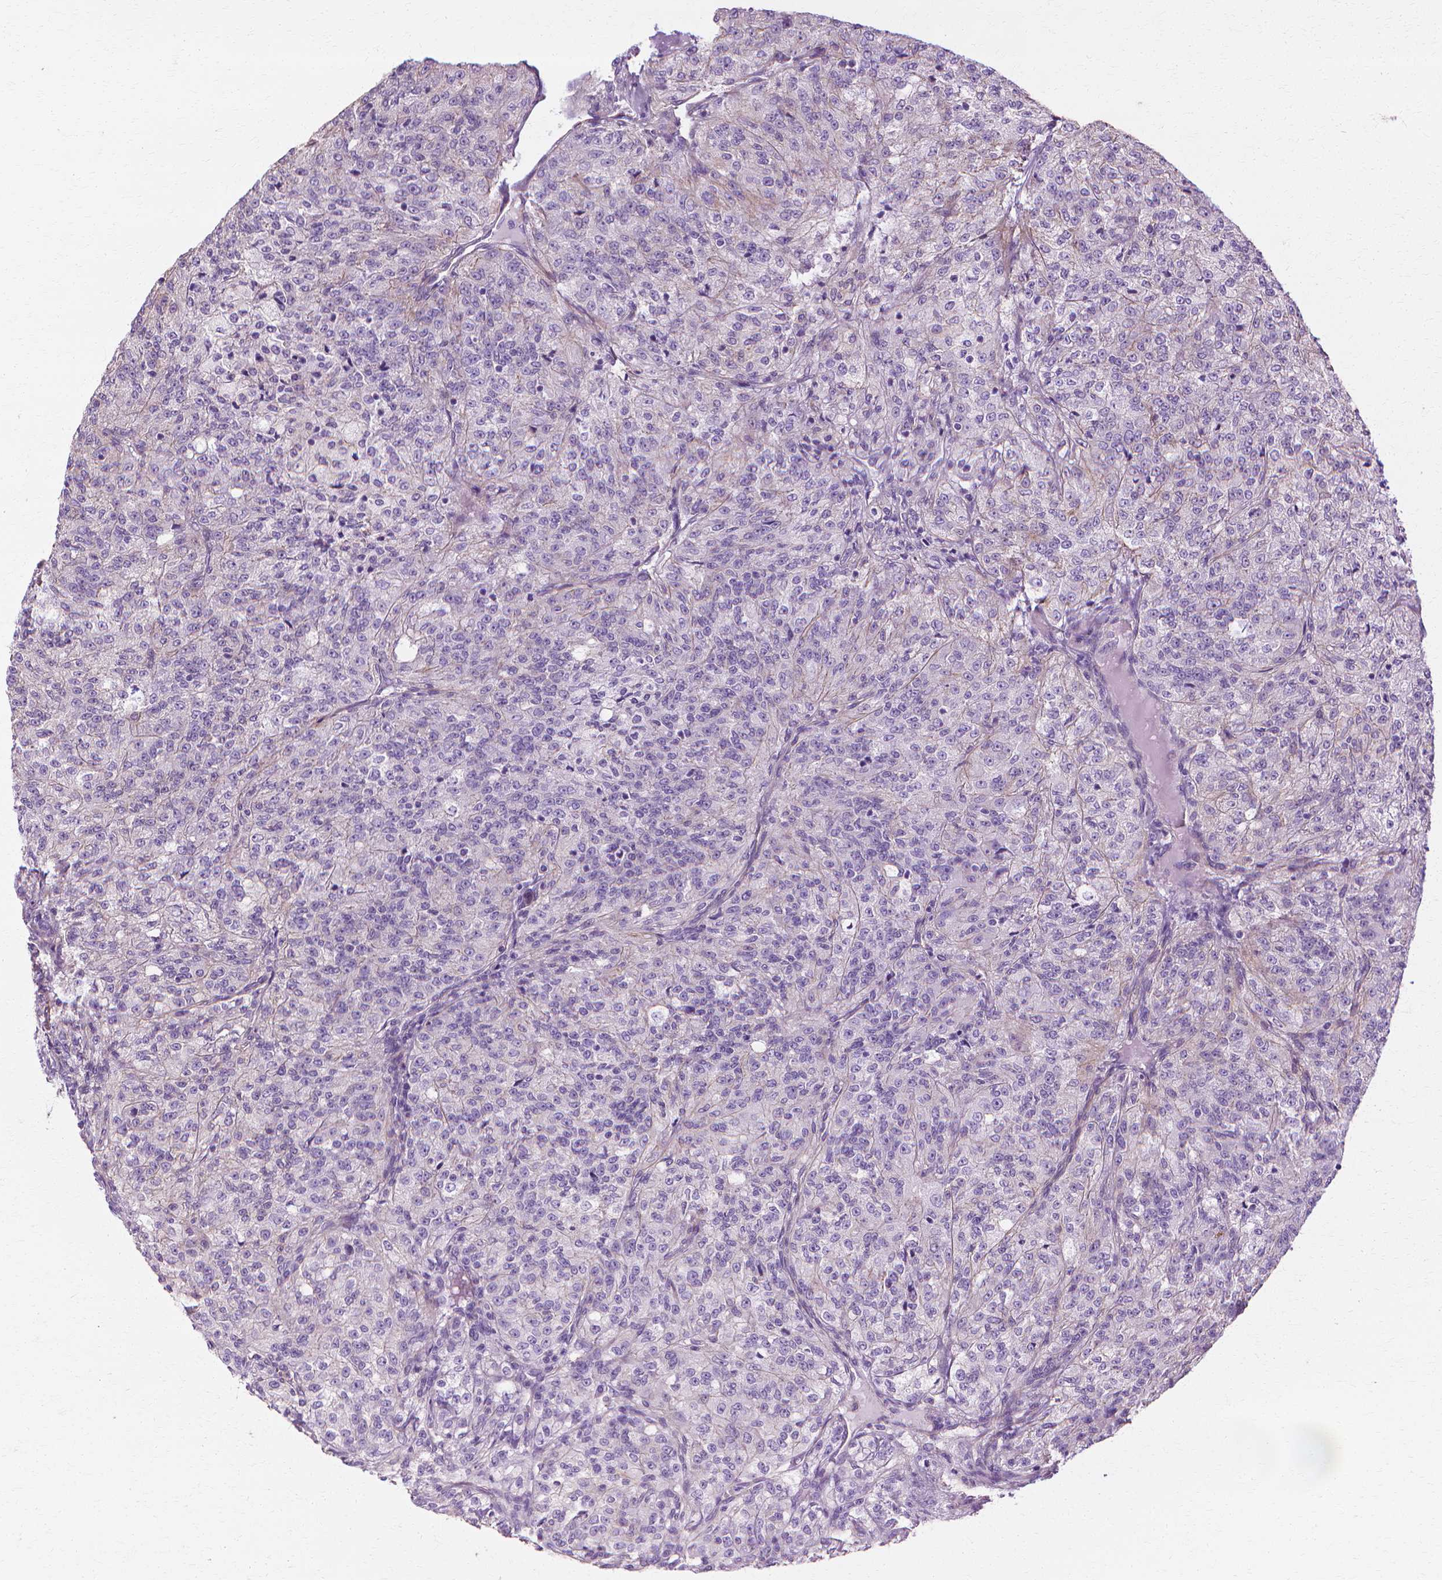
{"staining": {"intensity": "negative", "quantity": "none", "location": "none"}, "tissue": "renal cancer", "cell_type": "Tumor cells", "image_type": "cancer", "snomed": [{"axis": "morphology", "description": "Adenocarcinoma, NOS"}, {"axis": "topography", "description": "Kidney"}], "caption": "High power microscopy histopathology image of an immunohistochemistry (IHC) image of adenocarcinoma (renal), revealing no significant staining in tumor cells.", "gene": "CFAP157", "patient": {"sex": "female", "age": 63}}